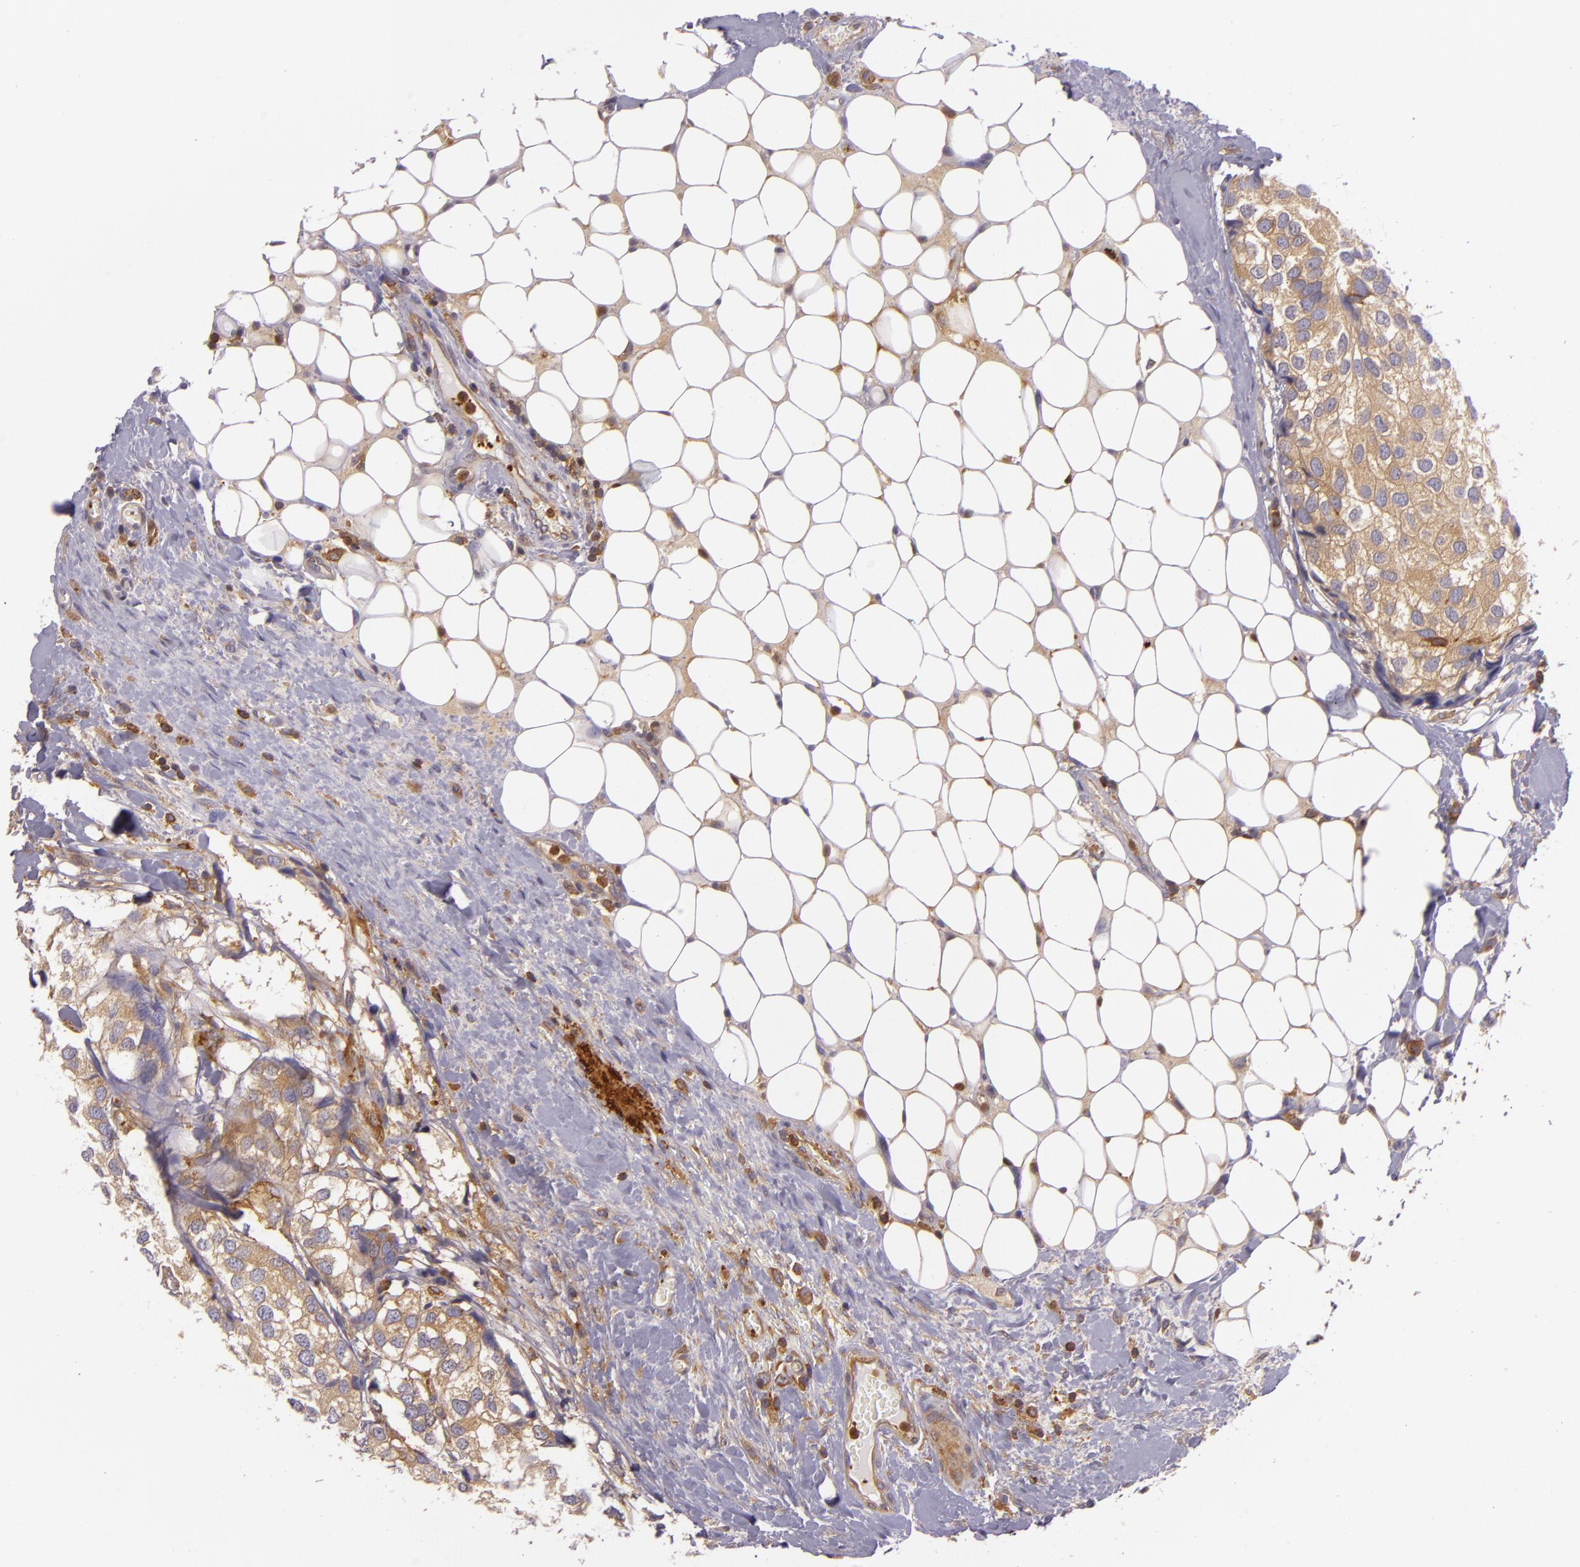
{"staining": {"intensity": "moderate", "quantity": ">75%", "location": "cytoplasmic/membranous"}, "tissue": "breast cancer", "cell_type": "Tumor cells", "image_type": "cancer", "snomed": [{"axis": "morphology", "description": "Duct carcinoma"}, {"axis": "topography", "description": "Breast"}], "caption": "Moderate cytoplasmic/membranous staining for a protein is identified in about >75% of tumor cells of breast intraductal carcinoma using immunohistochemistry.", "gene": "TLN1", "patient": {"sex": "female", "age": 68}}